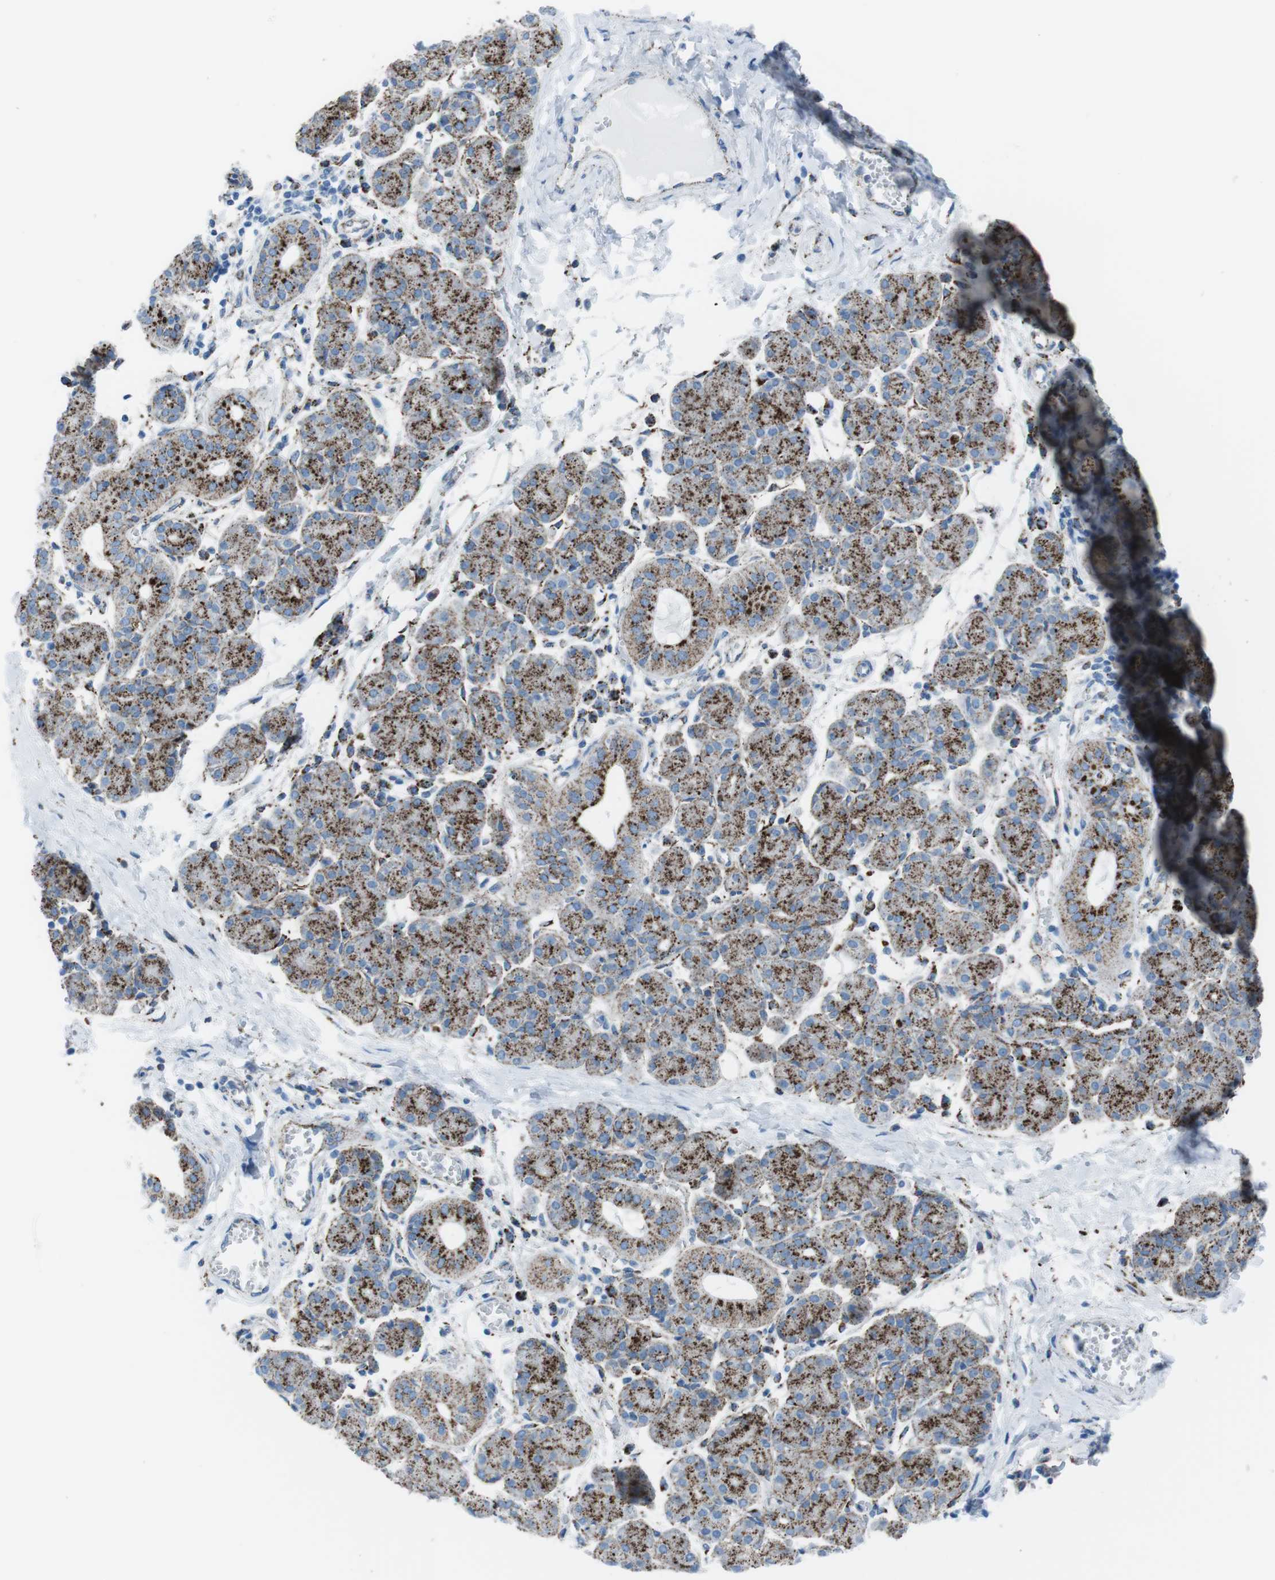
{"staining": {"intensity": "strong", "quantity": ">75%", "location": "cytoplasmic/membranous"}, "tissue": "salivary gland", "cell_type": "Glandular cells", "image_type": "normal", "snomed": [{"axis": "morphology", "description": "Normal tissue, NOS"}, {"axis": "morphology", "description": "Inflammation, NOS"}, {"axis": "topography", "description": "Lymph node"}, {"axis": "topography", "description": "Salivary gland"}], "caption": "Immunohistochemical staining of normal salivary gland exhibits >75% levels of strong cytoplasmic/membranous protein expression in approximately >75% of glandular cells. (DAB = brown stain, brightfield microscopy at high magnification).", "gene": "SCARB2", "patient": {"sex": "male", "age": 3}}